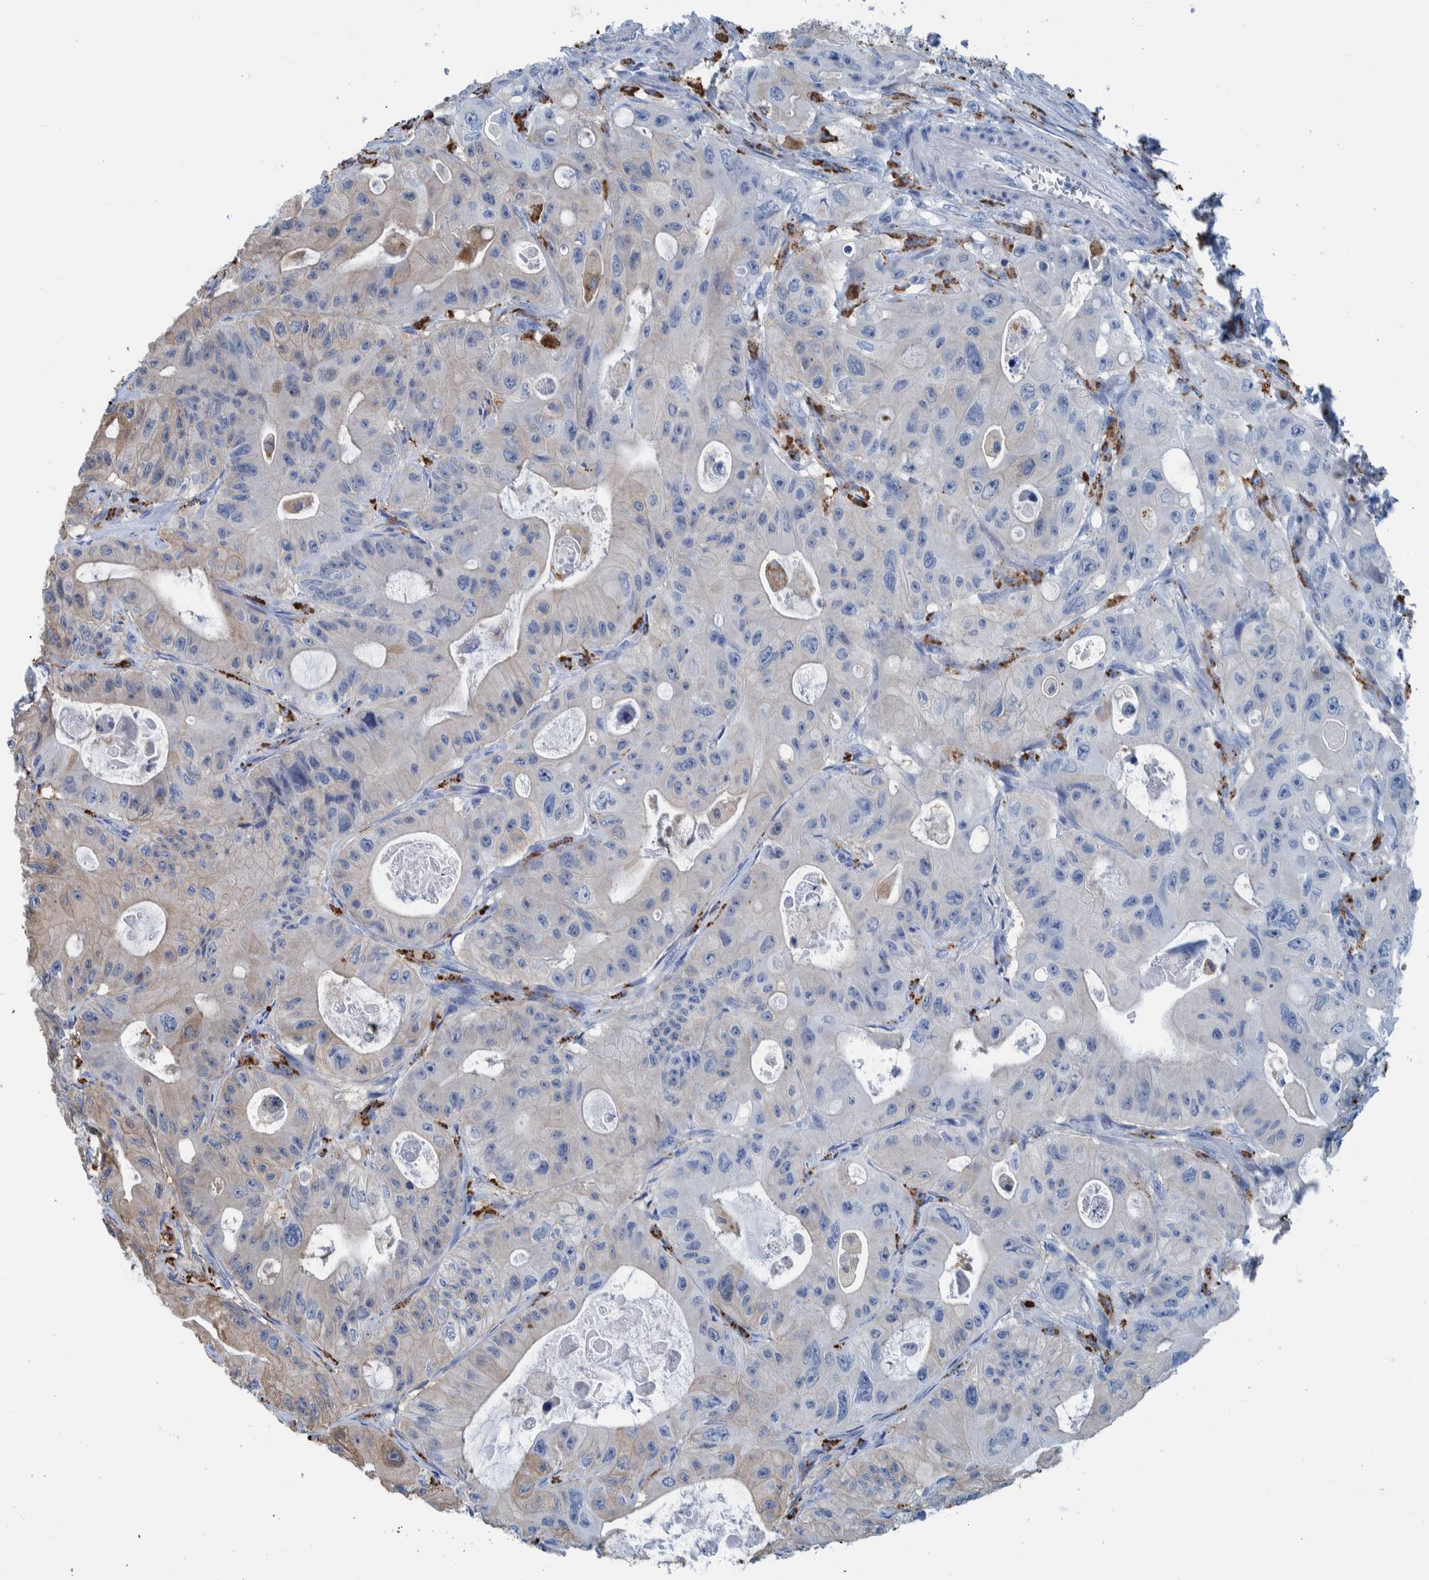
{"staining": {"intensity": "negative", "quantity": "none", "location": "none"}, "tissue": "colorectal cancer", "cell_type": "Tumor cells", "image_type": "cancer", "snomed": [{"axis": "morphology", "description": "Adenocarcinoma, NOS"}, {"axis": "topography", "description": "Colon"}], "caption": "A micrograph of colorectal cancer (adenocarcinoma) stained for a protein displays no brown staining in tumor cells.", "gene": "IDO1", "patient": {"sex": "female", "age": 46}}